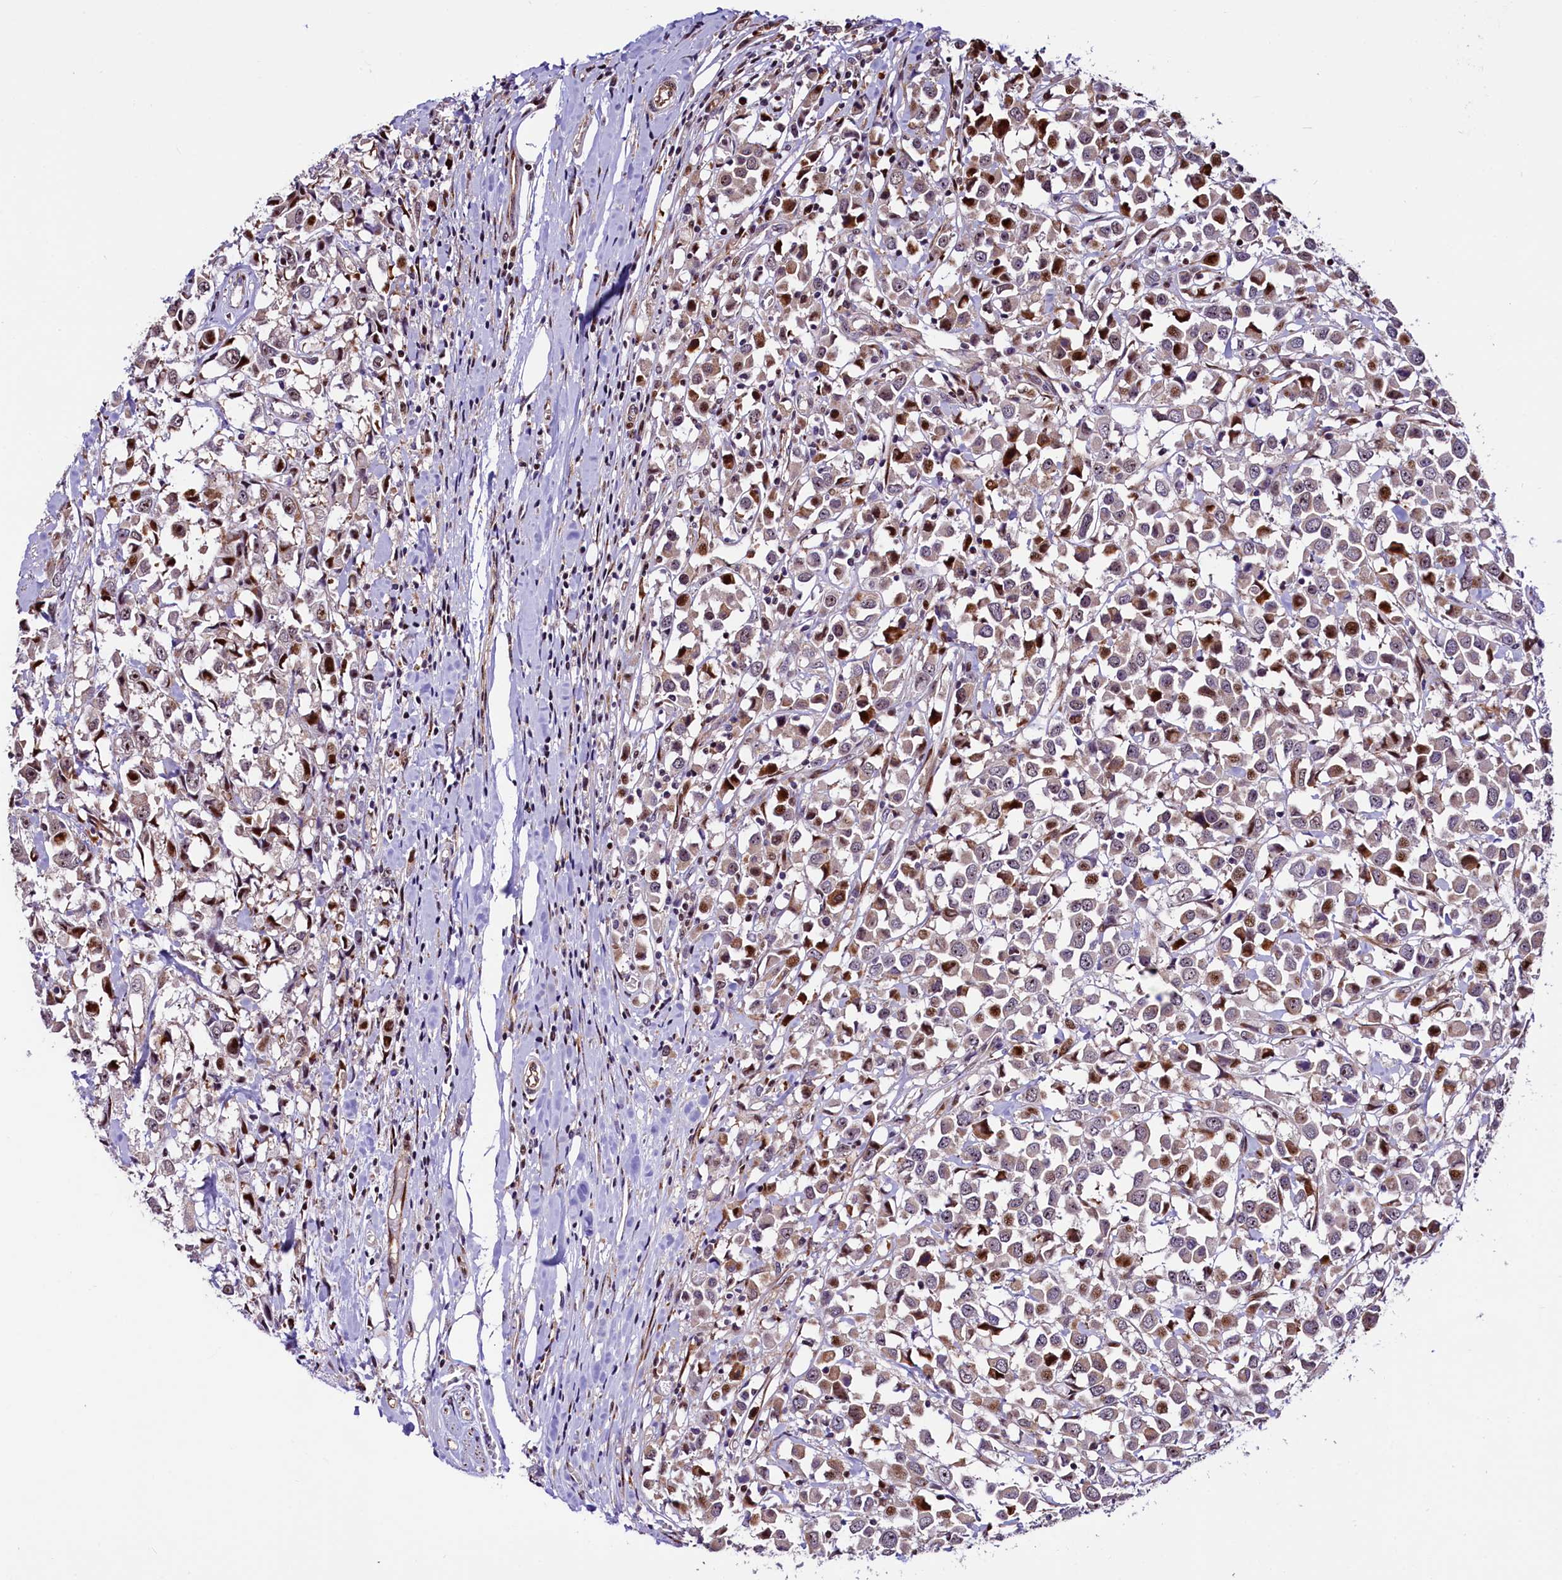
{"staining": {"intensity": "strong", "quantity": "<25%", "location": "nuclear"}, "tissue": "breast cancer", "cell_type": "Tumor cells", "image_type": "cancer", "snomed": [{"axis": "morphology", "description": "Duct carcinoma"}, {"axis": "topography", "description": "Breast"}], "caption": "A brown stain shows strong nuclear expression of a protein in human breast intraductal carcinoma tumor cells.", "gene": "TRMT112", "patient": {"sex": "female", "age": 61}}